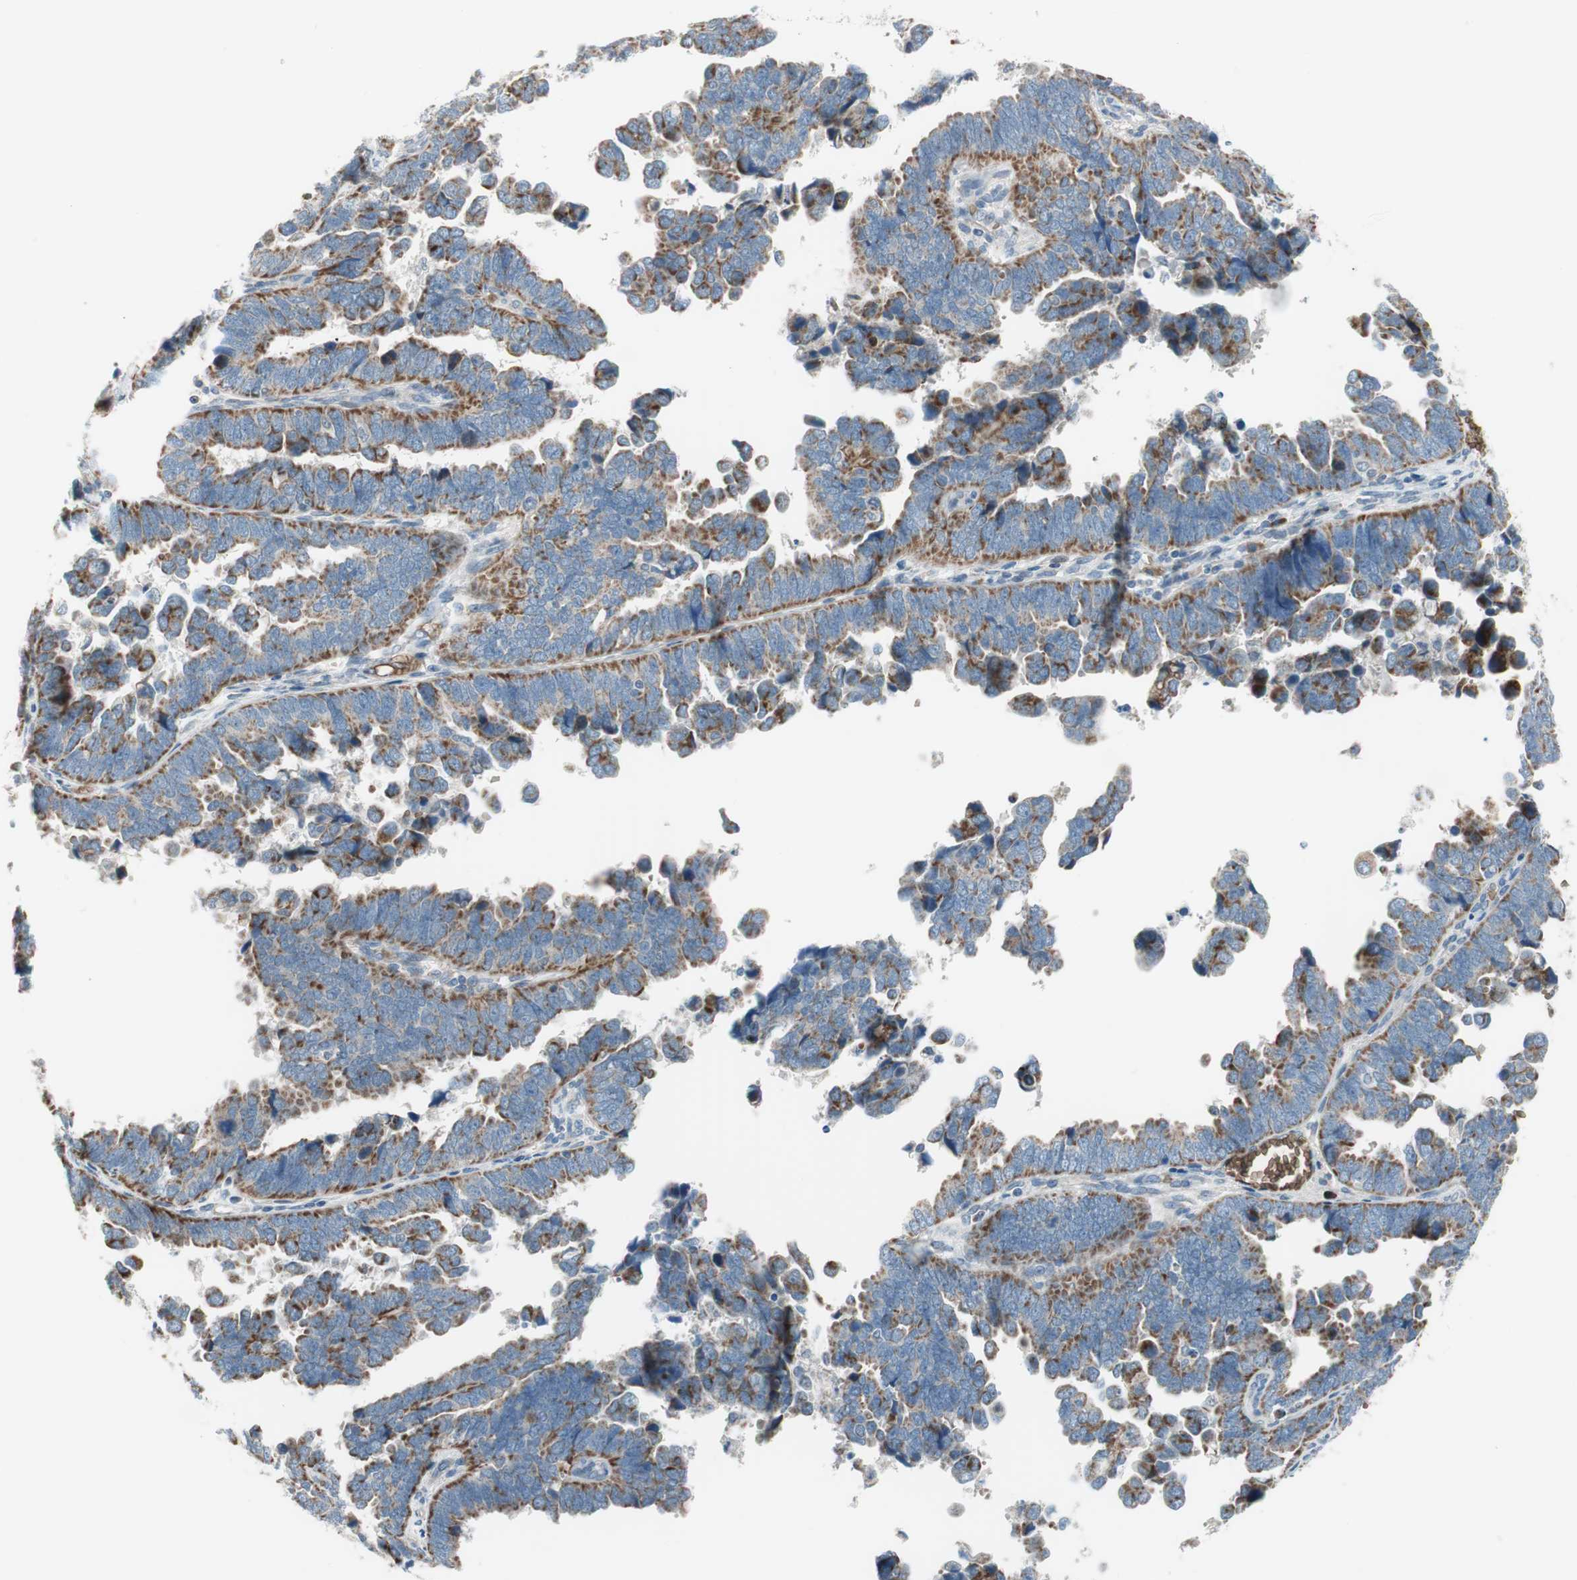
{"staining": {"intensity": "moderate", "quantity": ">75%", "location": "cytoplasmic/membranous"}, "tissue": "endometrial cancer", "cell_type": "Tumor cells", "image_type": "cancer", "snomed": [{"axis": "morphology", "description": "Adenocarcinoma, NOS"}, {"axis": "topography", "description": "Endometrium"}], "caption": "The histopathology image exhibits a brown stain indicating the presence of a protein in the cytoplasmic/membranous of tumor cells in endometrial cancer (adenocarcinoma).", "gene": "GYPC", "patient": {"sex": "female", "age": 75}}